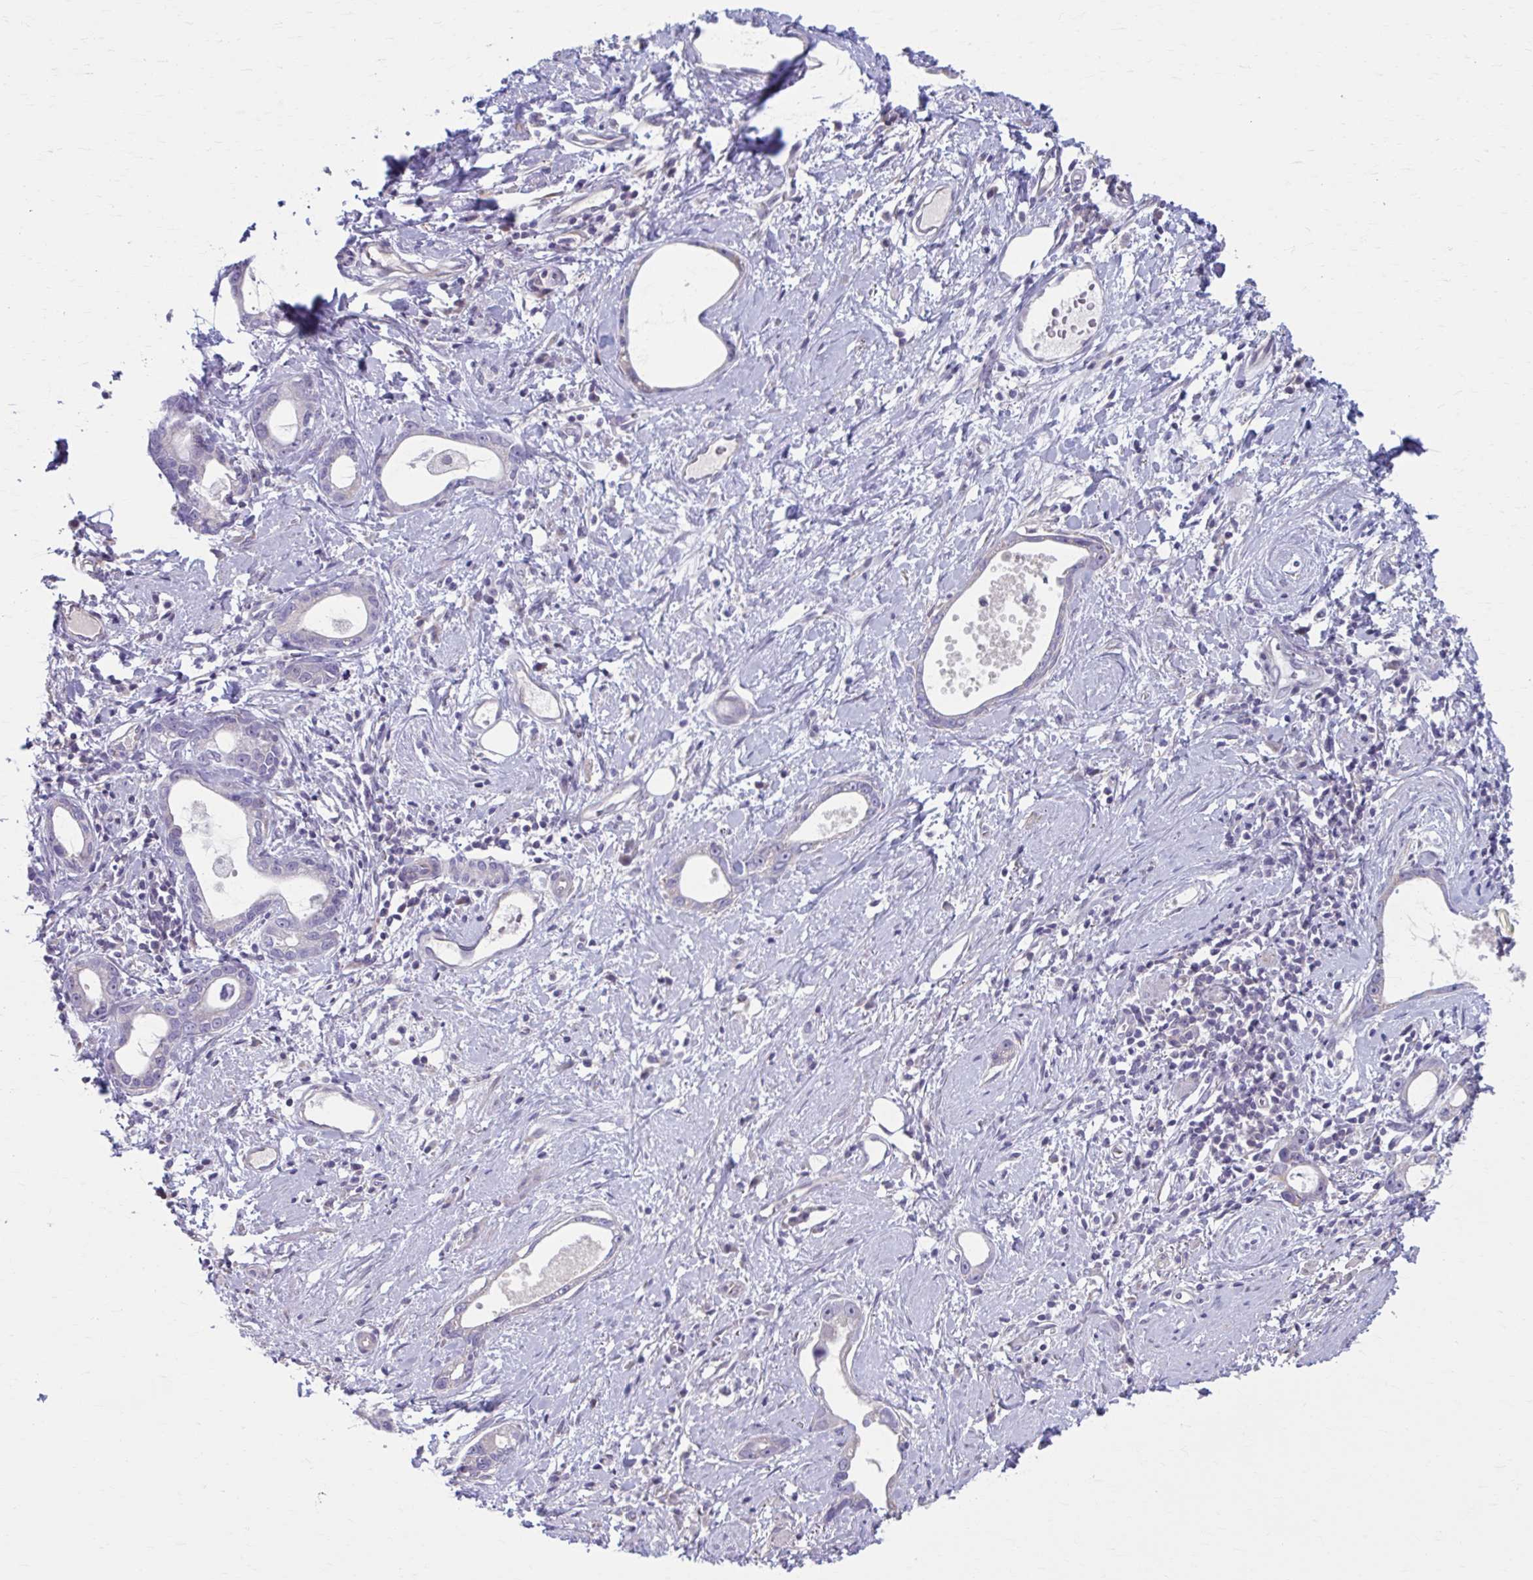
{"staining": {"intensity": "negative", "quantity": "none", "location": "none"}, "tissue": "stomach cancer", "cell_type": "Tumor cells", "image_type": "cancer", "snomed": [{"axis": "morphology", "description": "Adenocarcinoma, NOS"}, {"axis": "topography", "description": "Stomach"}], "caption": "Tumor cells are negative for protein expression in human stomach cancer (adenocarcinoma).", "gene": "CHST3", "patient": {"sex": "male", "age": 55}}